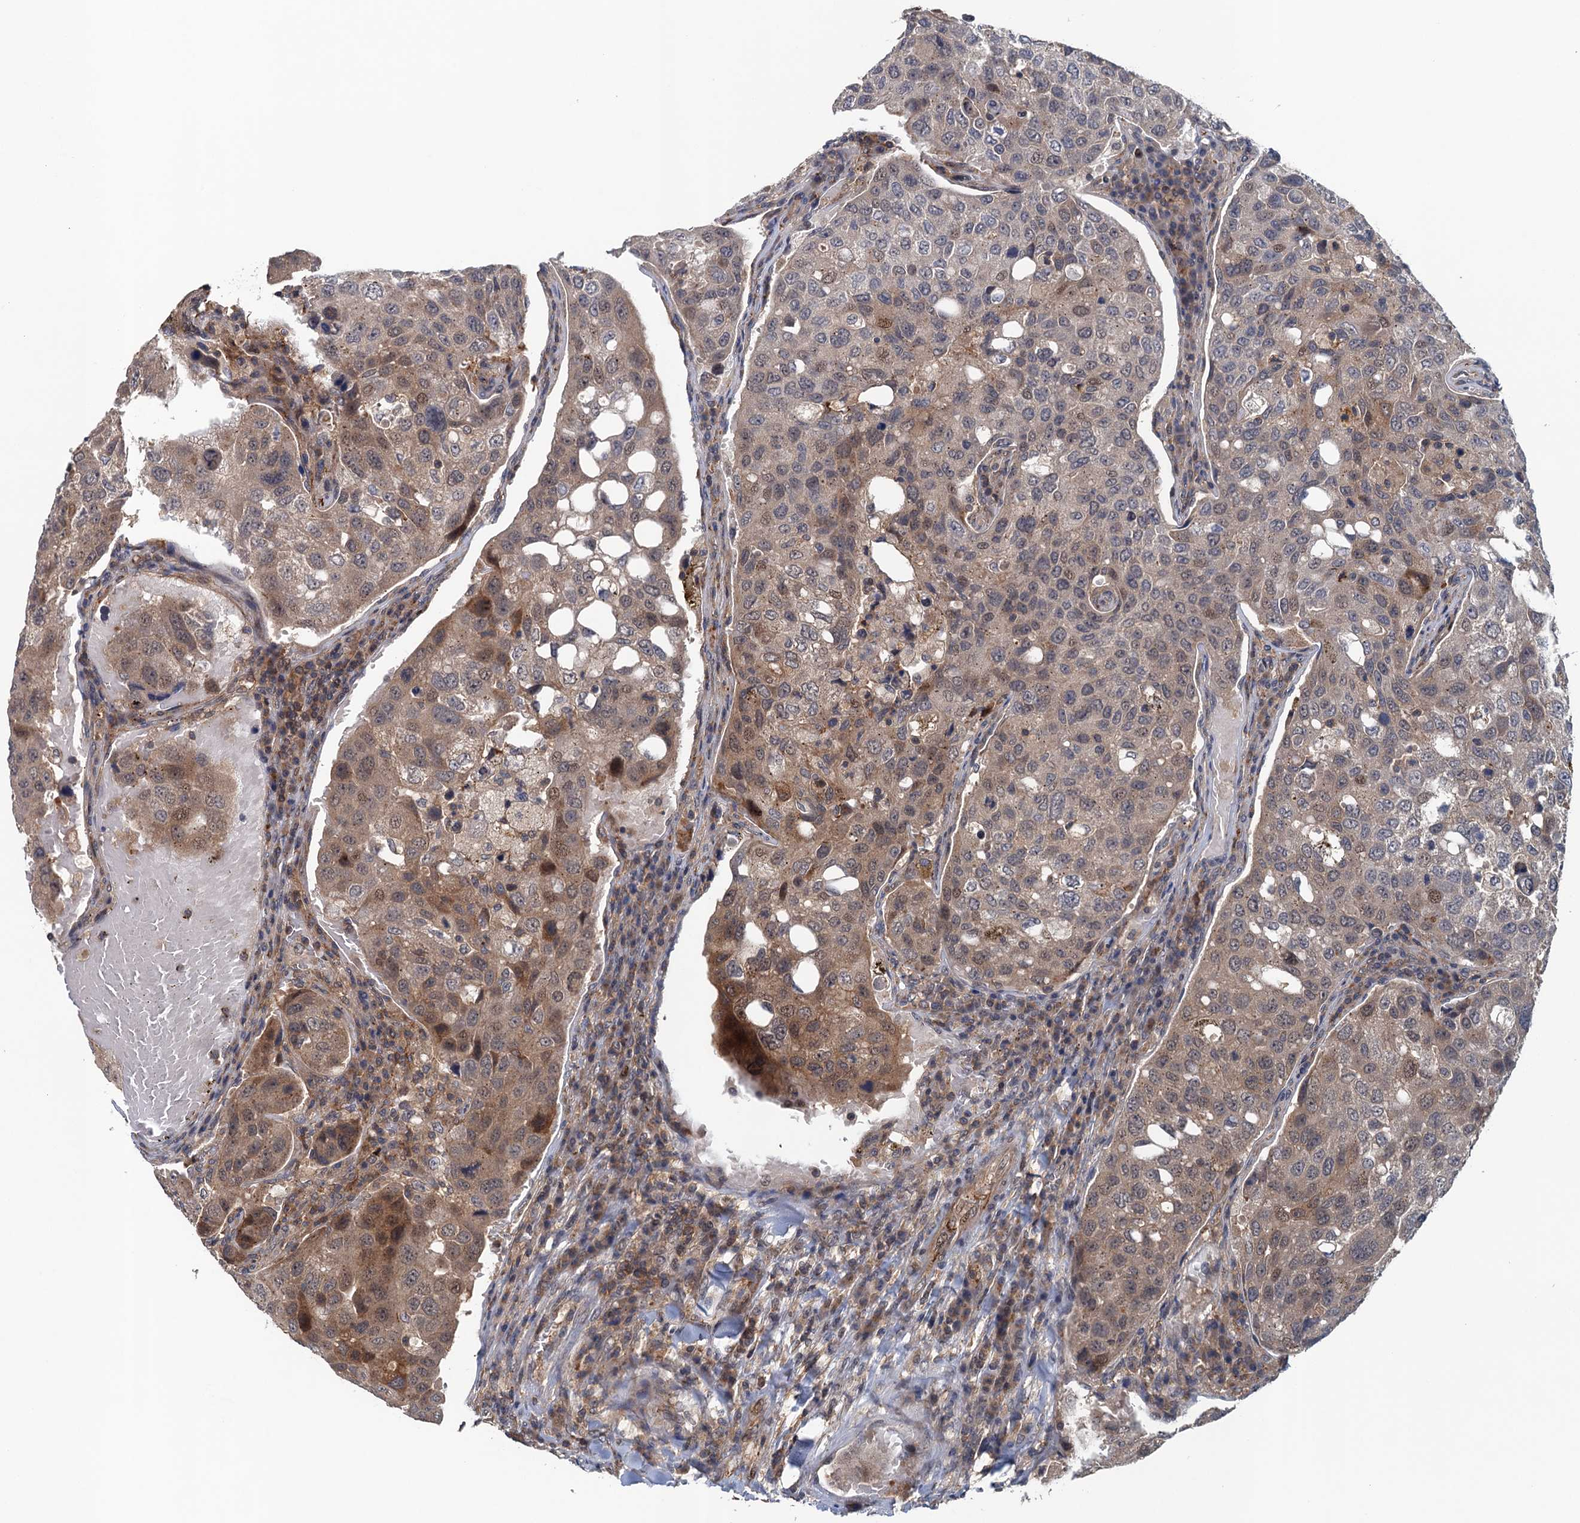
{"staining": {"intensity": "moderate", "quantity": "25%-75%", "location": "cytoplasmic/membranous"}, "tissue": "urothelial cancer", "cell_type": "Tumor cells", "image_type": "cancer", "snomed": [{"axis": "morphology", "description": "Urothelial carcinoma, High grade"}, {"axis": "topography", "description": "Lymph node"}, {"axis": "topography", "description": "Urinary bladder"}], "caption": "Human urothelial cancer stained with a brown dye displays moderate cytoplasmic/membranous positive positivity in about 25%-75% of tumor cells.", "gene": "RNF165", "patient": {"sex": "male", "age": 51}}